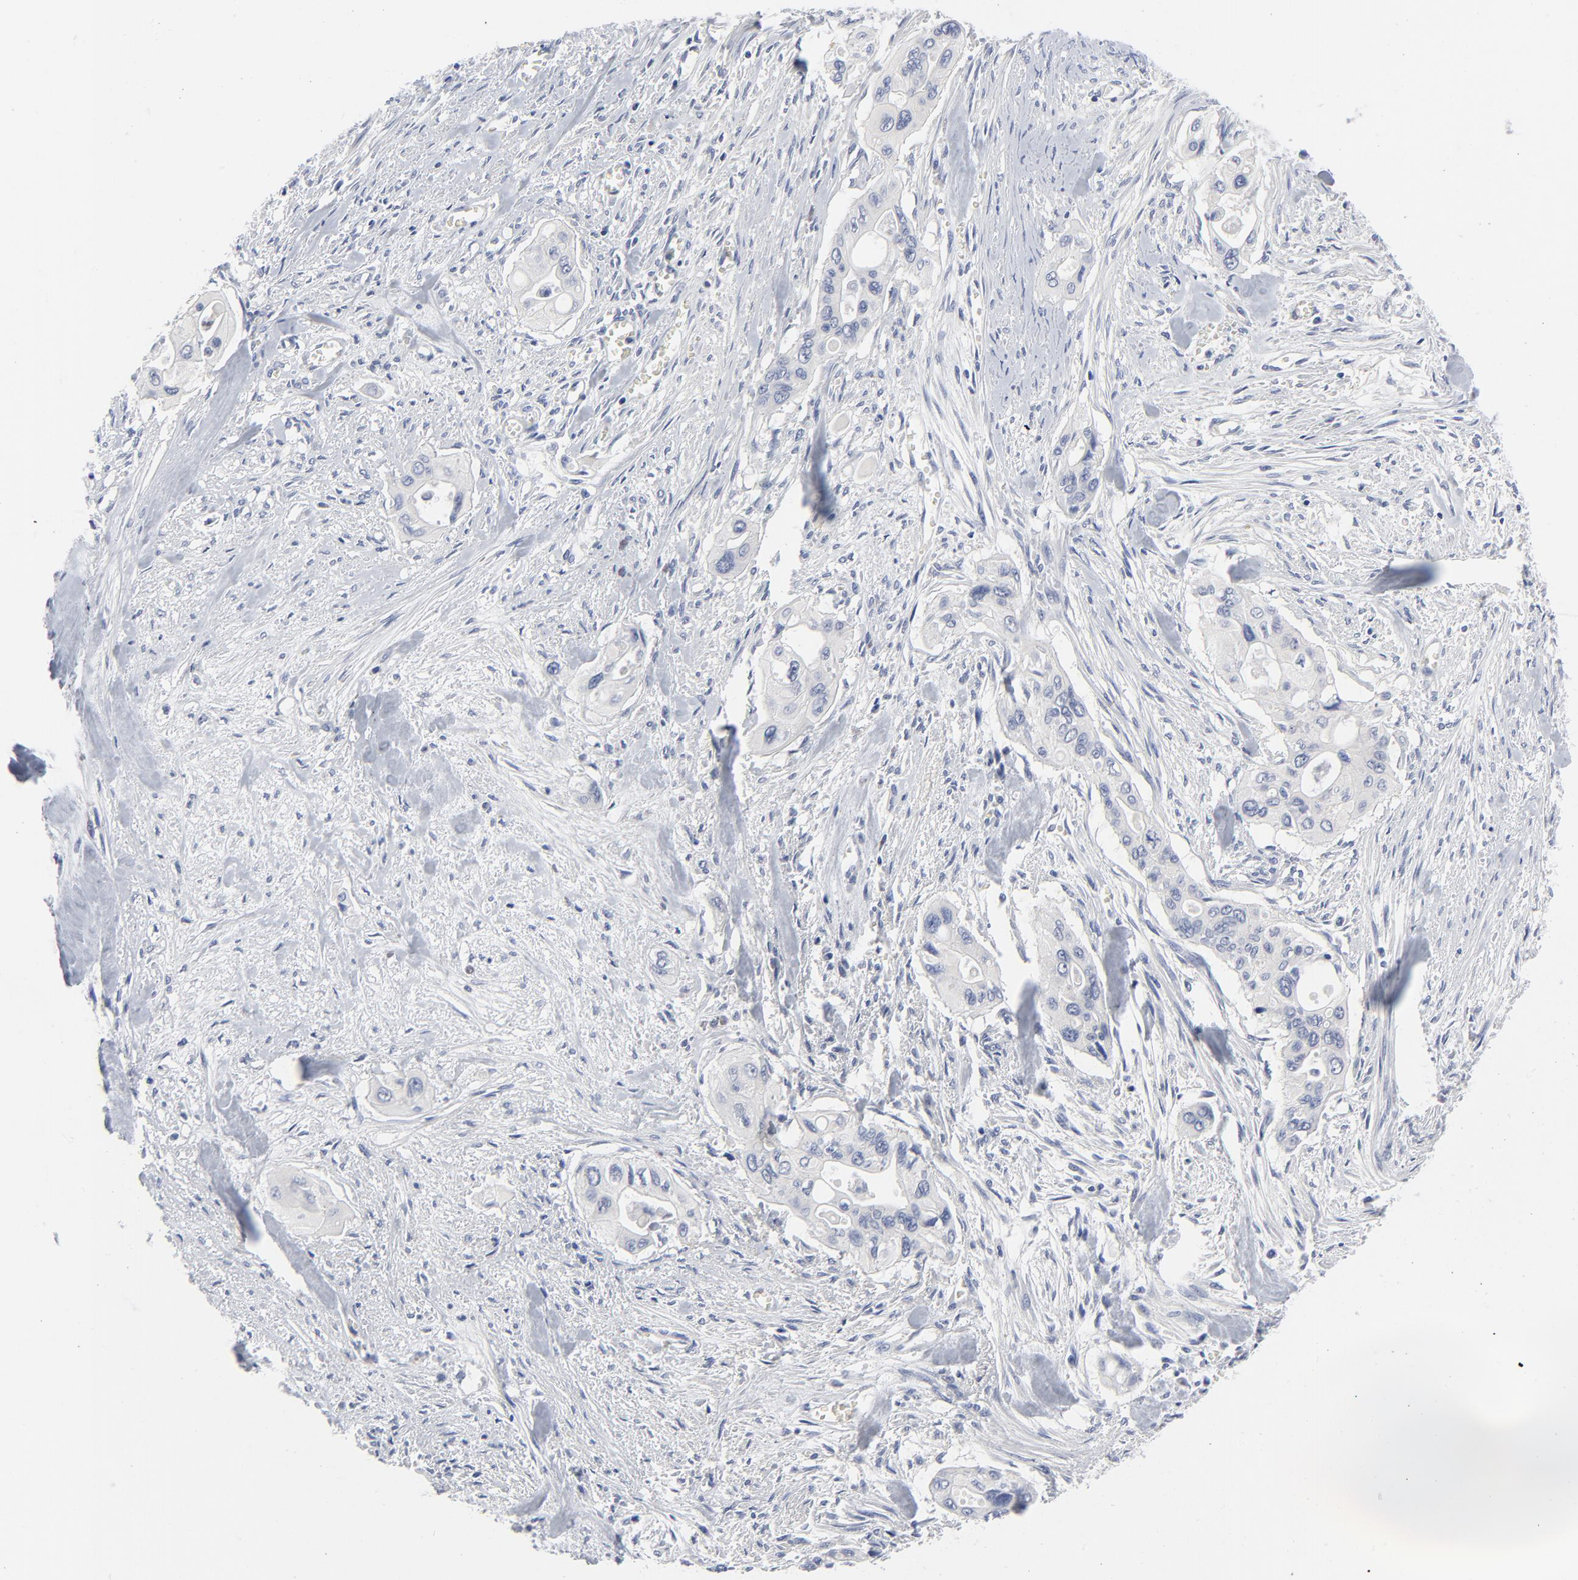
{"staining": {"intensity": "negative", "quantity": "none", "location": "none"}, "tissue": "pancreatic cancer", "cell_type": "Tumor cells", "image_type": "cancer", "snomed": [{"axis": "morphology", "description": "Adenocarcinoma, NOS"}, {"axis": "topography", "description": "Pancreas"}], "caption": "High power microscopy histopathology image of an immunohistochemistry photomicrograph of pancreatic cancer, revealing no significant positivity in tumor cells.", "gene": "CLEC4G", "patient": {"sex": "male", "age": 77}}